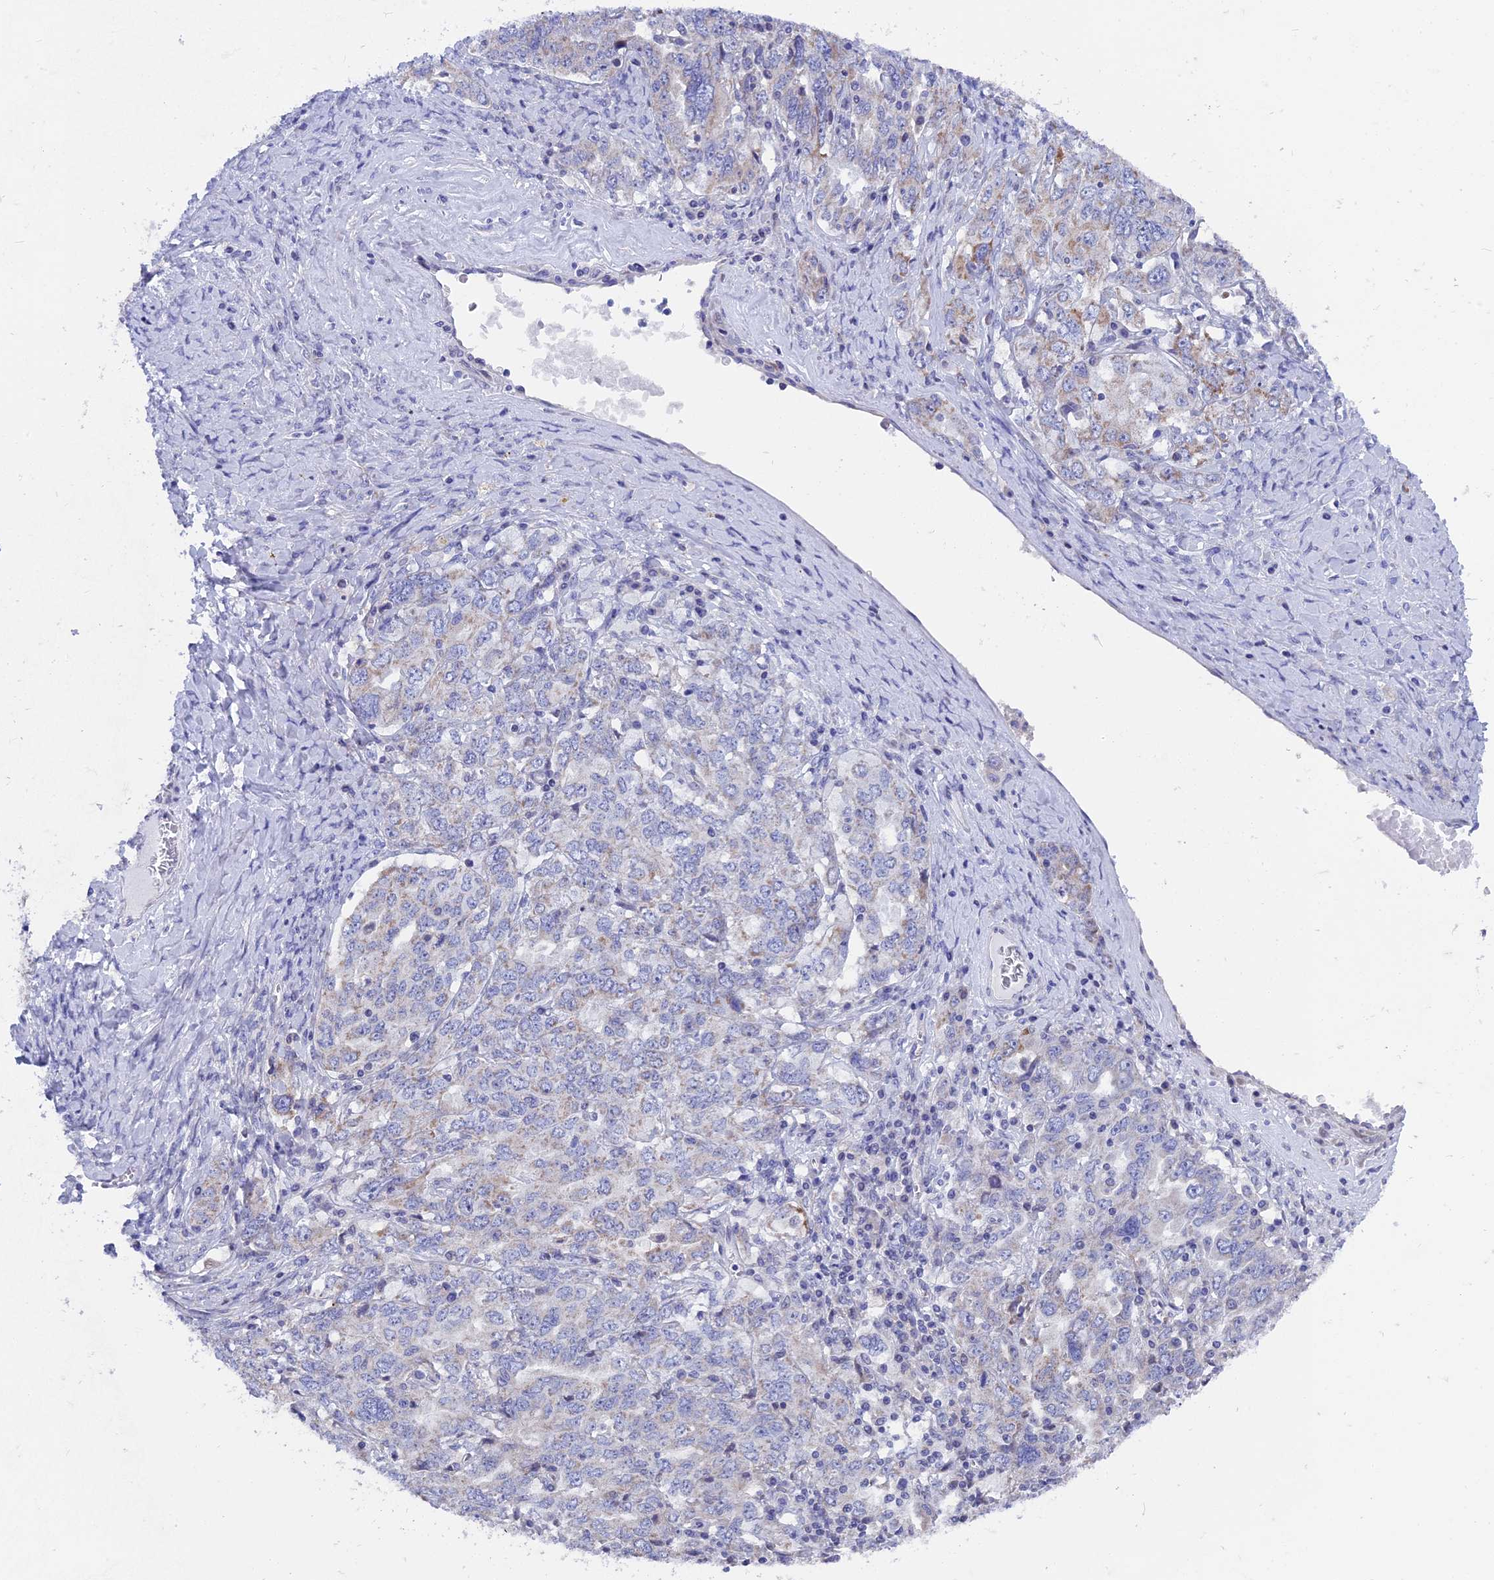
{"staining": {"intensity": "weak", "quantity": "<25%", "location": "cytoplasmic/membranous"}, "tissue": "ovarian cancer", "cell_type": "Tumor cells", "image_type": "cancer", "snomed": [{"axis": "morphology", "description": "Carcinoma, endometroid"}, {"axis": "topography", "description": "Ovary"}], "caption": "DAB immunohistochemical staining of human ovarian cancer reveals no significant positivity in tumor cells.", "gene": "AK4", "patient": {"sex": "female", "age": 62}}